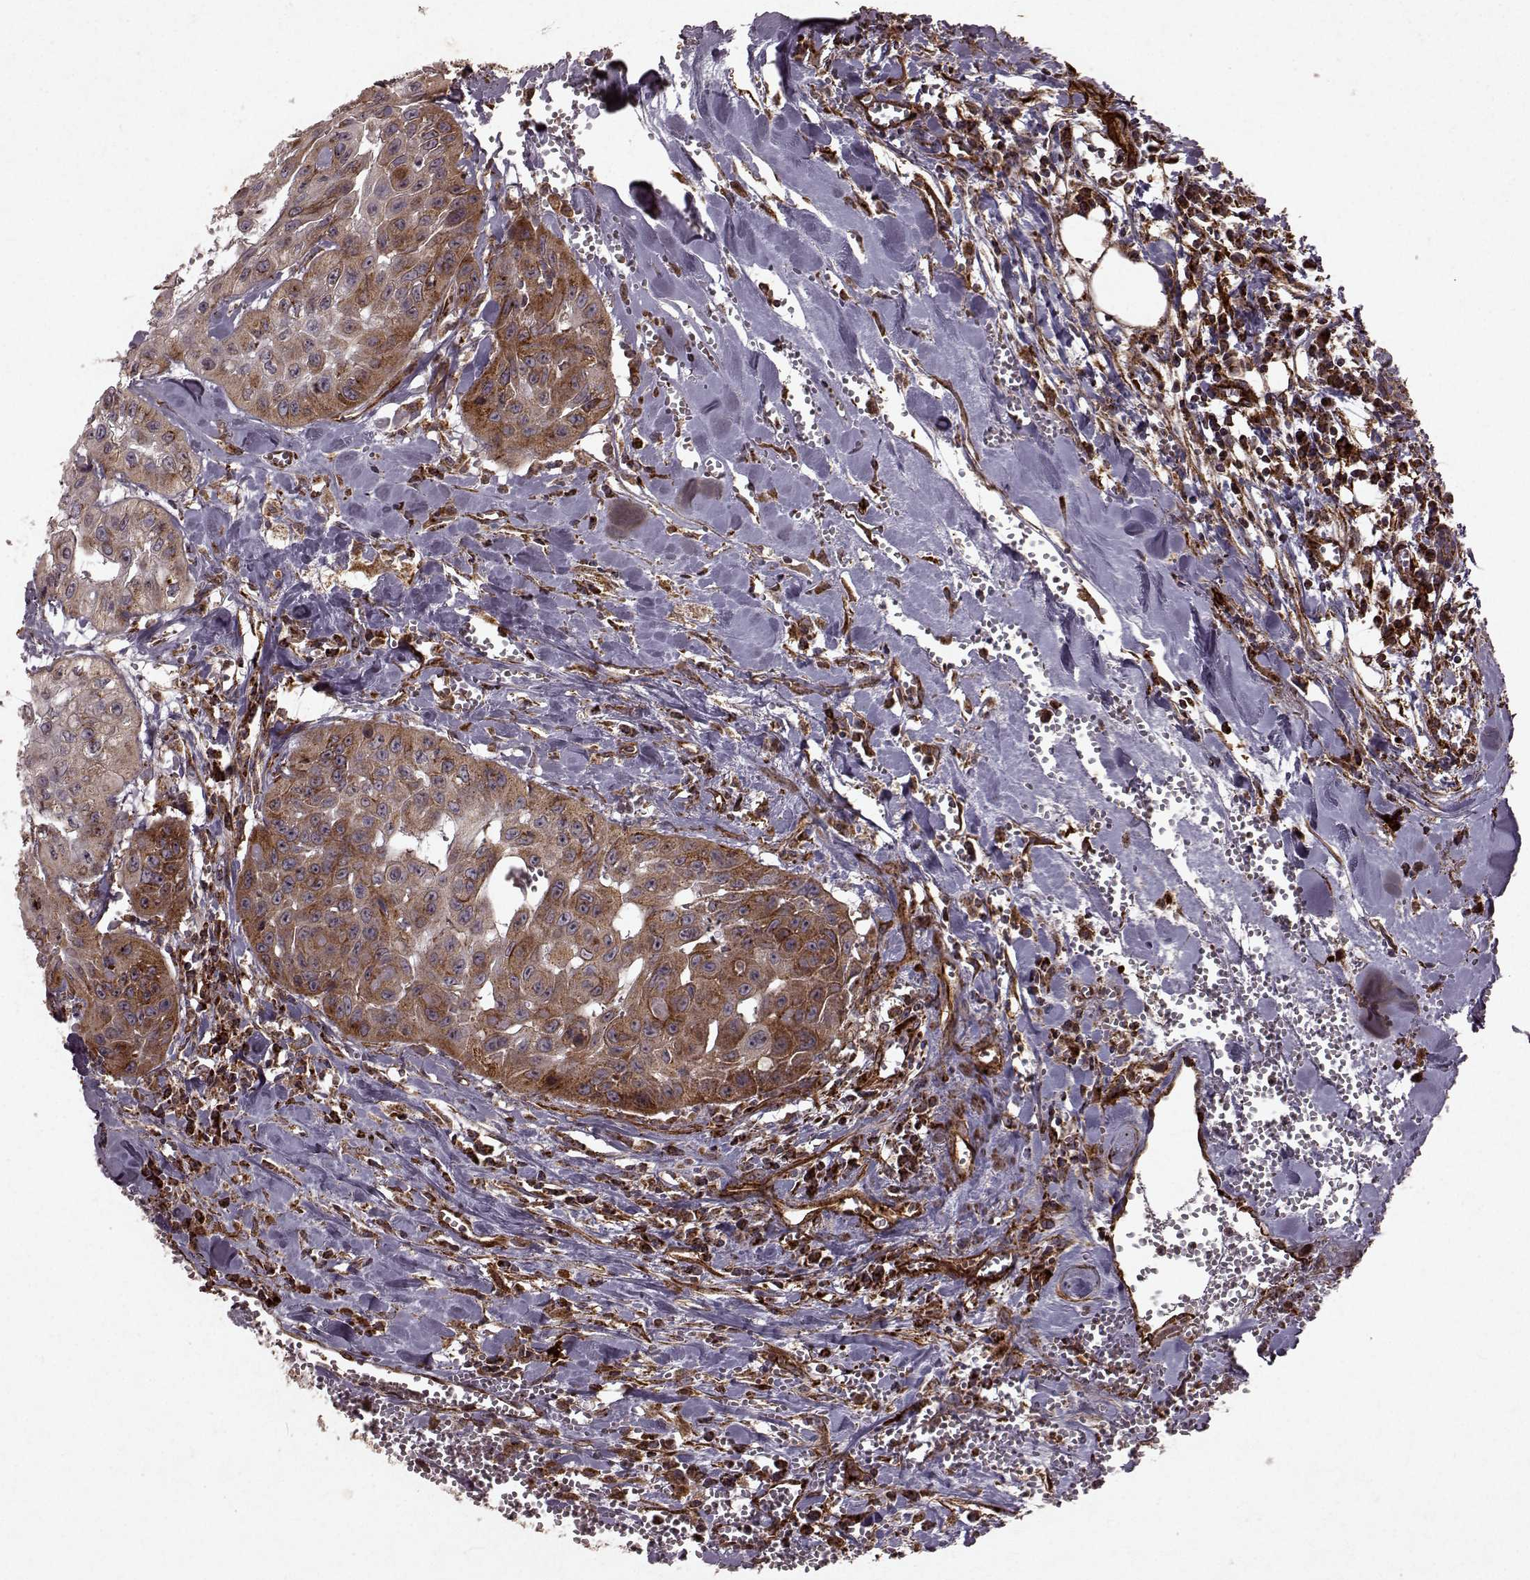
{"staining": {"intensity": "moderate", "quantity": ">75%", "location": "cytoplasmic/membranous"}, "tissue": "head and neck cancer", "cell_type": "Tumor cells", "image_type": "cancer", "snomed": [{"axis": "morphology", "description": "Adenocarcinoma, NOS"}, {"axis": "topography", "description": "Head-Neck"}], "caption": "Adenocarcinoma (head and neck) stained with DAB (3,3'-diaminobenzidine) IHC exhibits medium levels of moderate cytoplasmic/membranous expression in approximately >75% of tumor cells.", "gene": "FXN", "patient": {"sex": "male", "age": 73}}